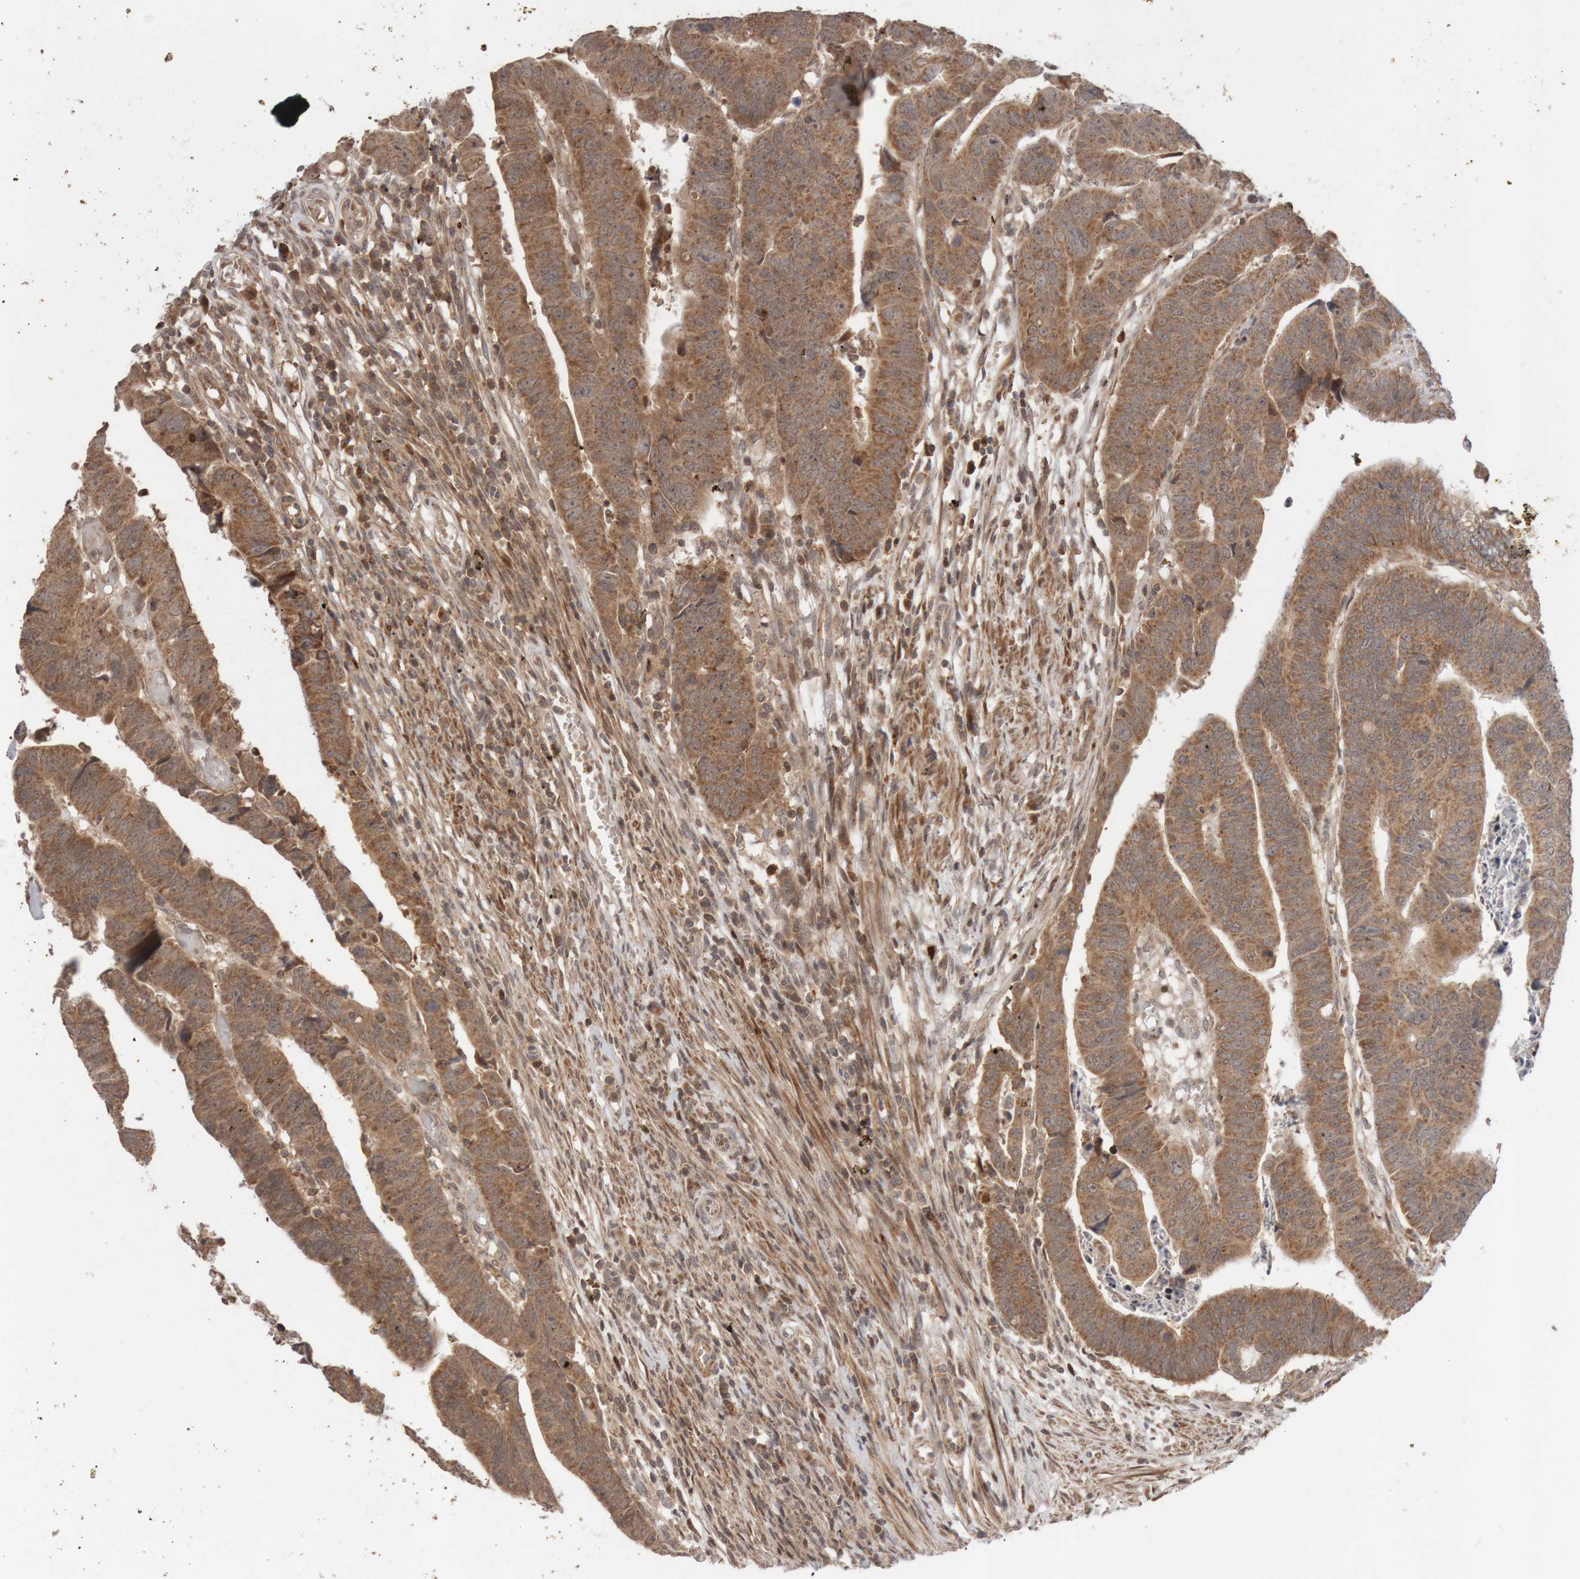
{"staining": {"intensity": "moderate", "quantity": ">75%", "location": "cytoplasmic/membranous"}, "tissue": "colorectal cancer", "cell_type": "Tumor cells", "image_type": "cancer", "snomed": [{"axis": "morphology", "description": "Adenocarcinoma, NOS"}, {"axis": "topography", "description": "Rectum"}], "caption": "Moderate cytoplasmic/membranous positivity is present in approximately >75% of tumor cells in colorectal adenocarcinoma.", "gene": "KIF21B", "patient": {"sex": "female", "age": 65}}